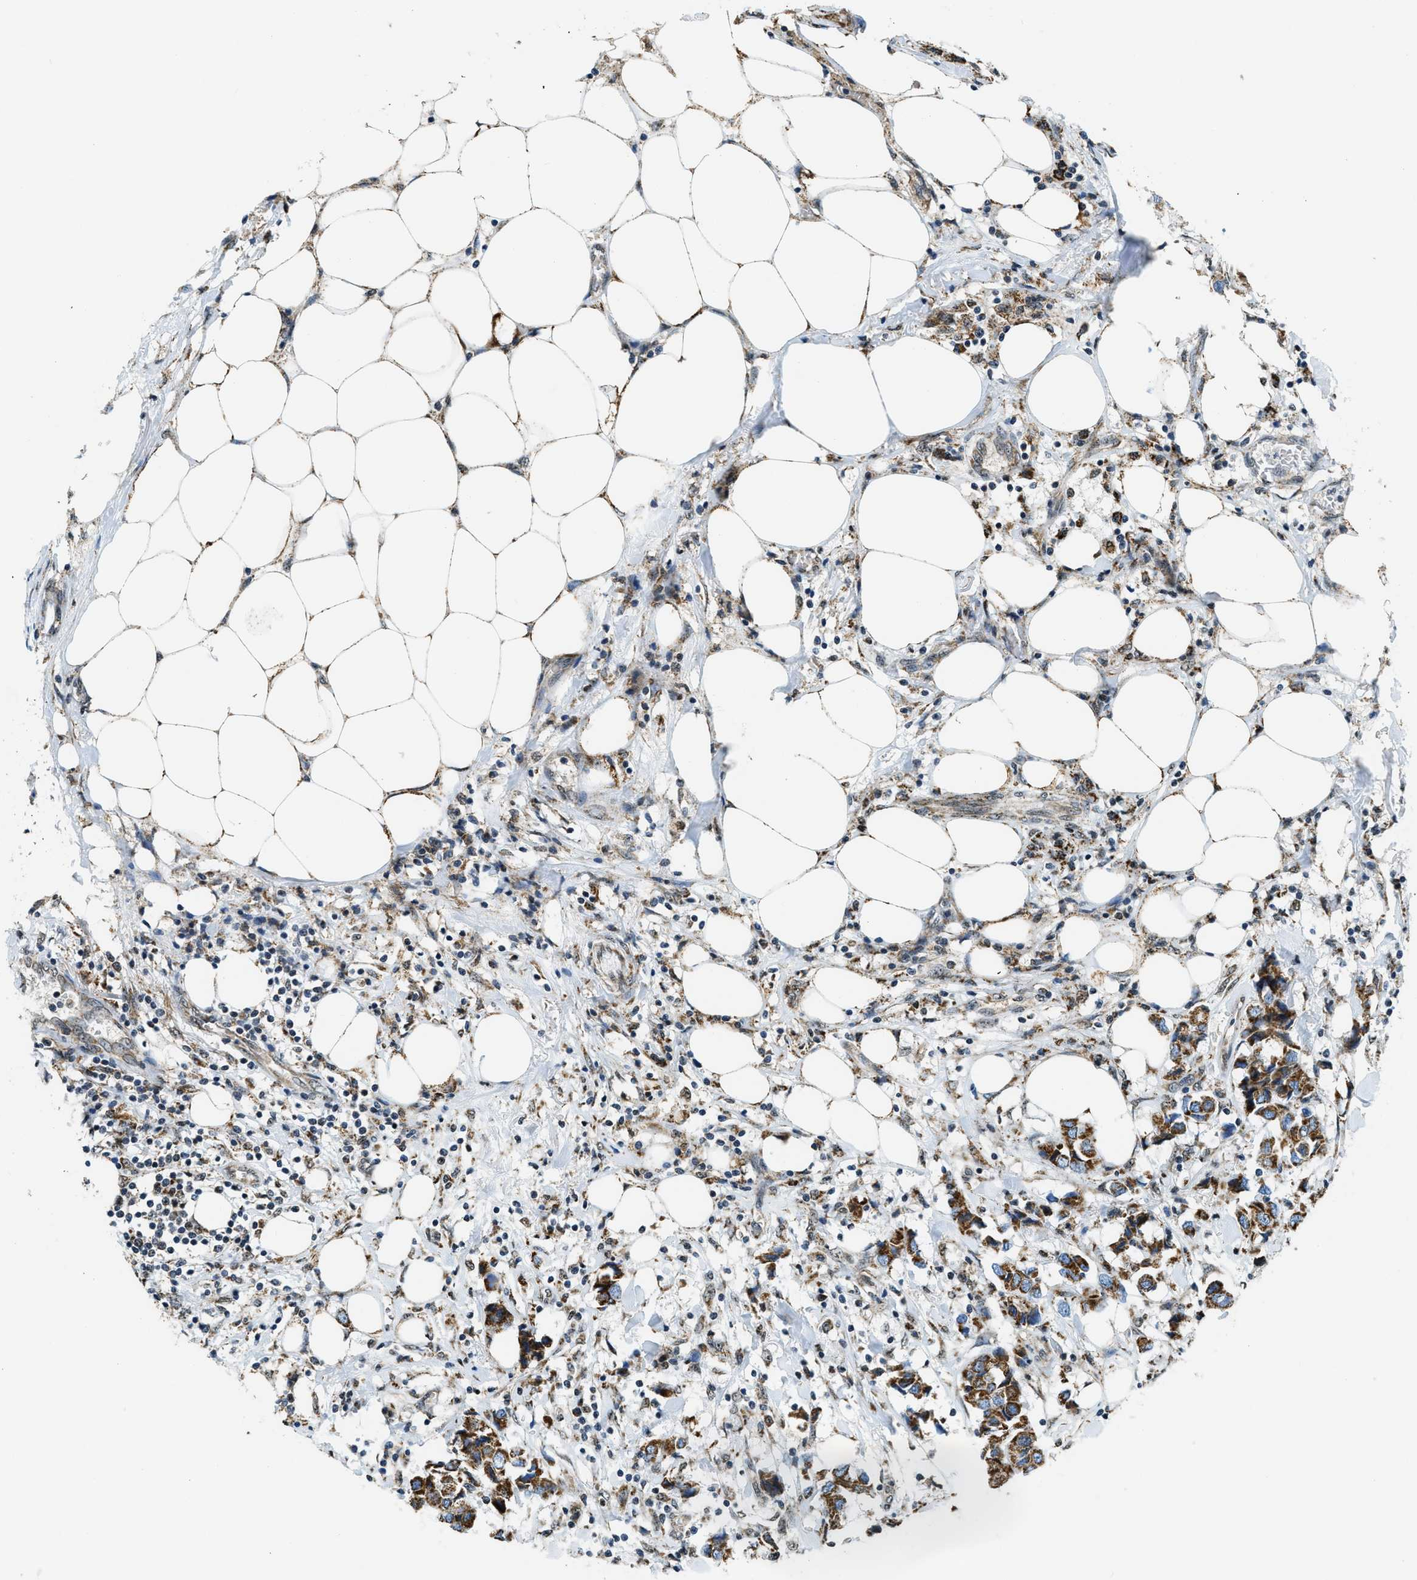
{"staining": {"intensity": "moderate", "quantity": ">75%", "location": "cytoplasmic/membranous"}, "tissue": "breast cancer", "cell_type": "Tumor cells", "image_type": "cancer", "snomed": [{"axis": "morphology", "description": "Duct carcinoma"}, {"axis": "topography", "description": "Breast"}], "caption": "This micrograph demonstrates immunohistochemistry (IHC) staining of breast cancer, with medium moderate cytoplasmic/membranous staining in about >75% of tumor cells.", "gene": "SP100", "patient": {"sex": "female", "age": 80}}